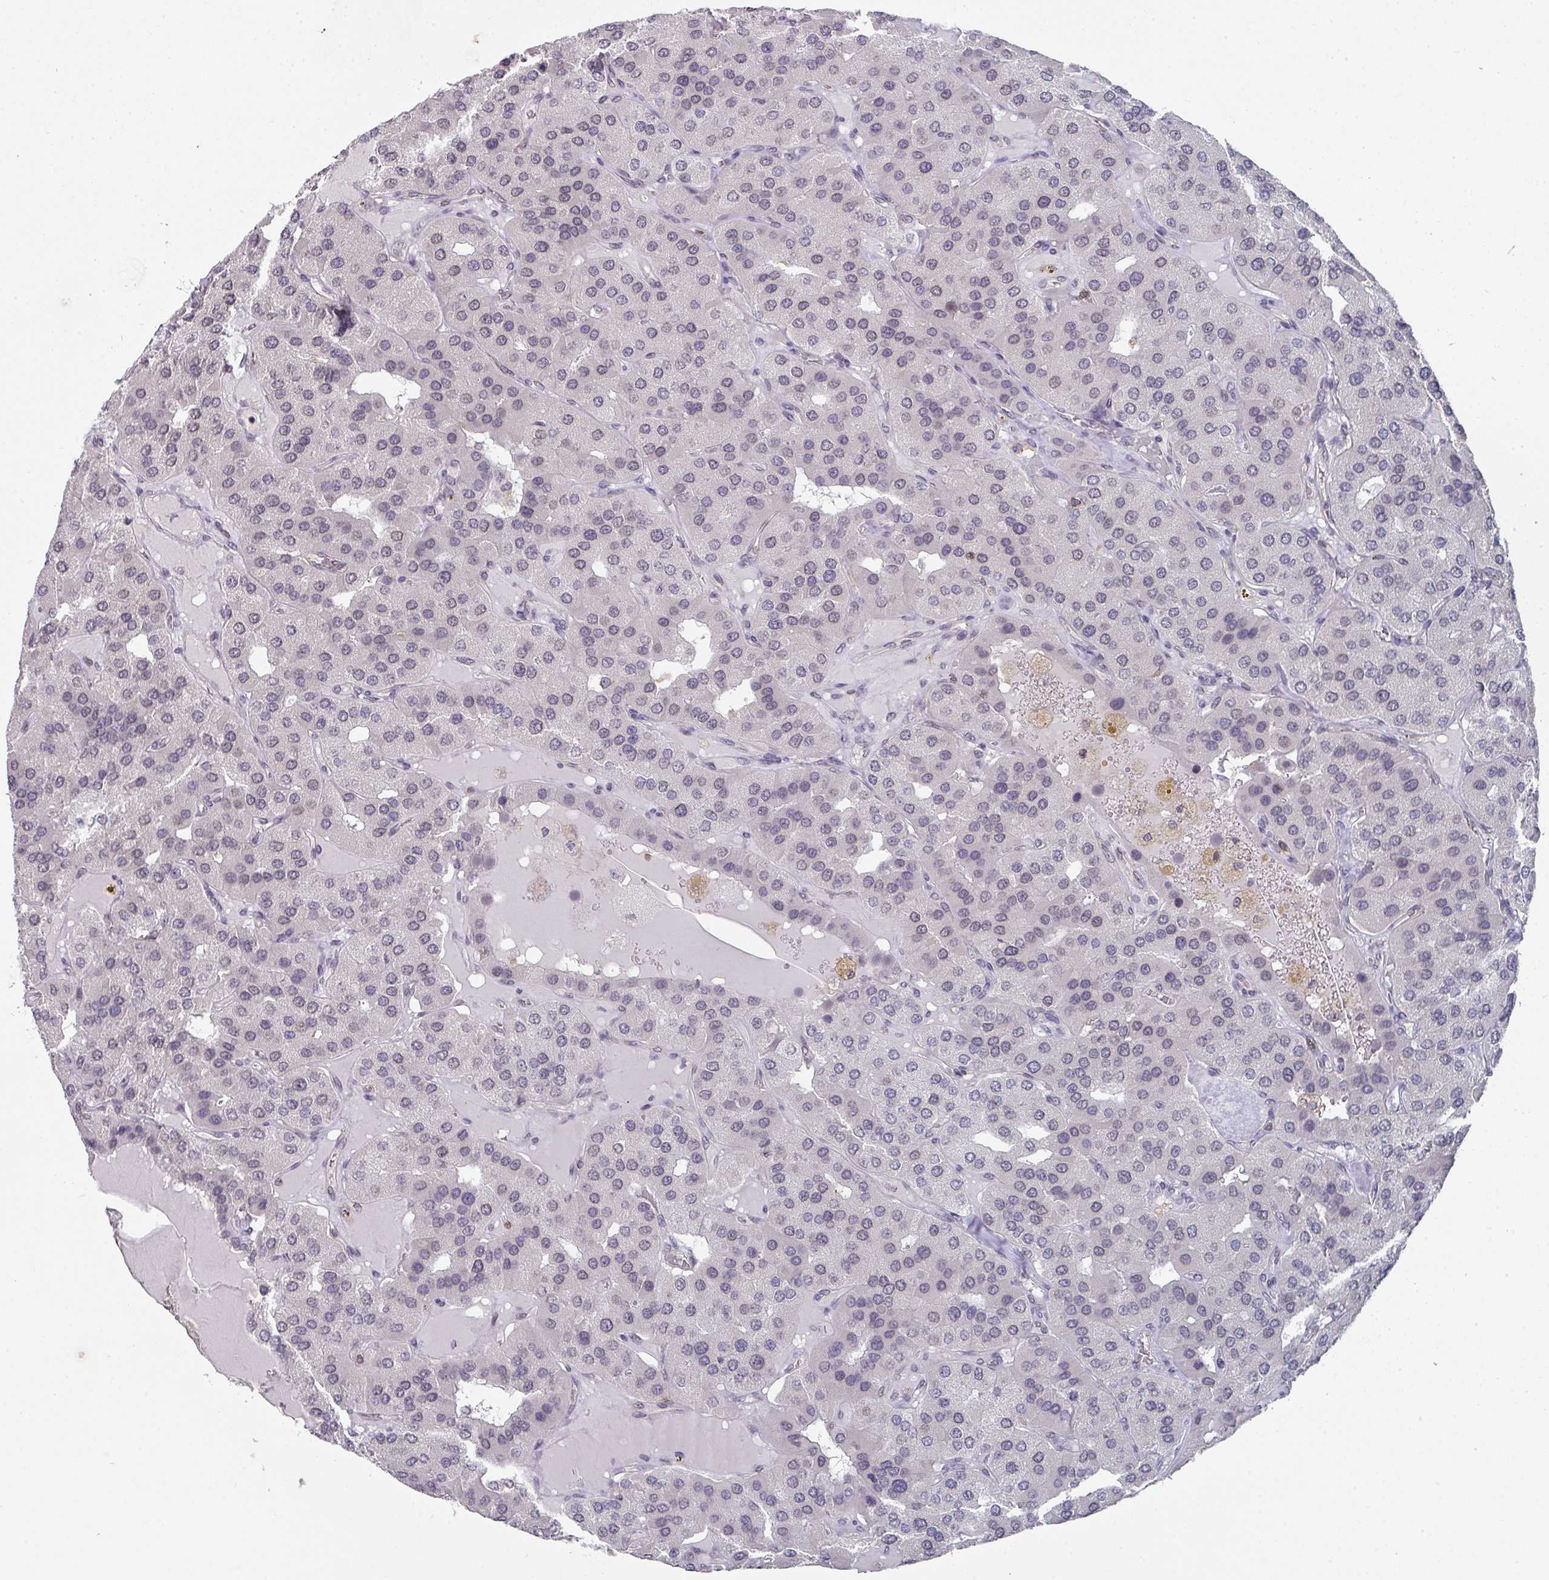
{"staining": {"intensity": "negative", "quantity": "none", "location": "none"}, "tissue": "parathyroid gland", "cell_type": "Glandular cells", "image_type": "normal", "snomed": [{"axis": "morphology", "description": "Normal tissue, NOS"}, {"axis": "morphology", "description": "Adenoma, NOS"}, {"axis": "topography", "description": "Parathyroid gland"}], "caption": "Immunohistochemistry micrograph of normal parathyroid gland stained for a protein (brown), which exhibits no expression in glandular cells. Nuclei are stained in blue.", "gene": "RASAL3", "patient": {"sex": "female", "age": 86}}